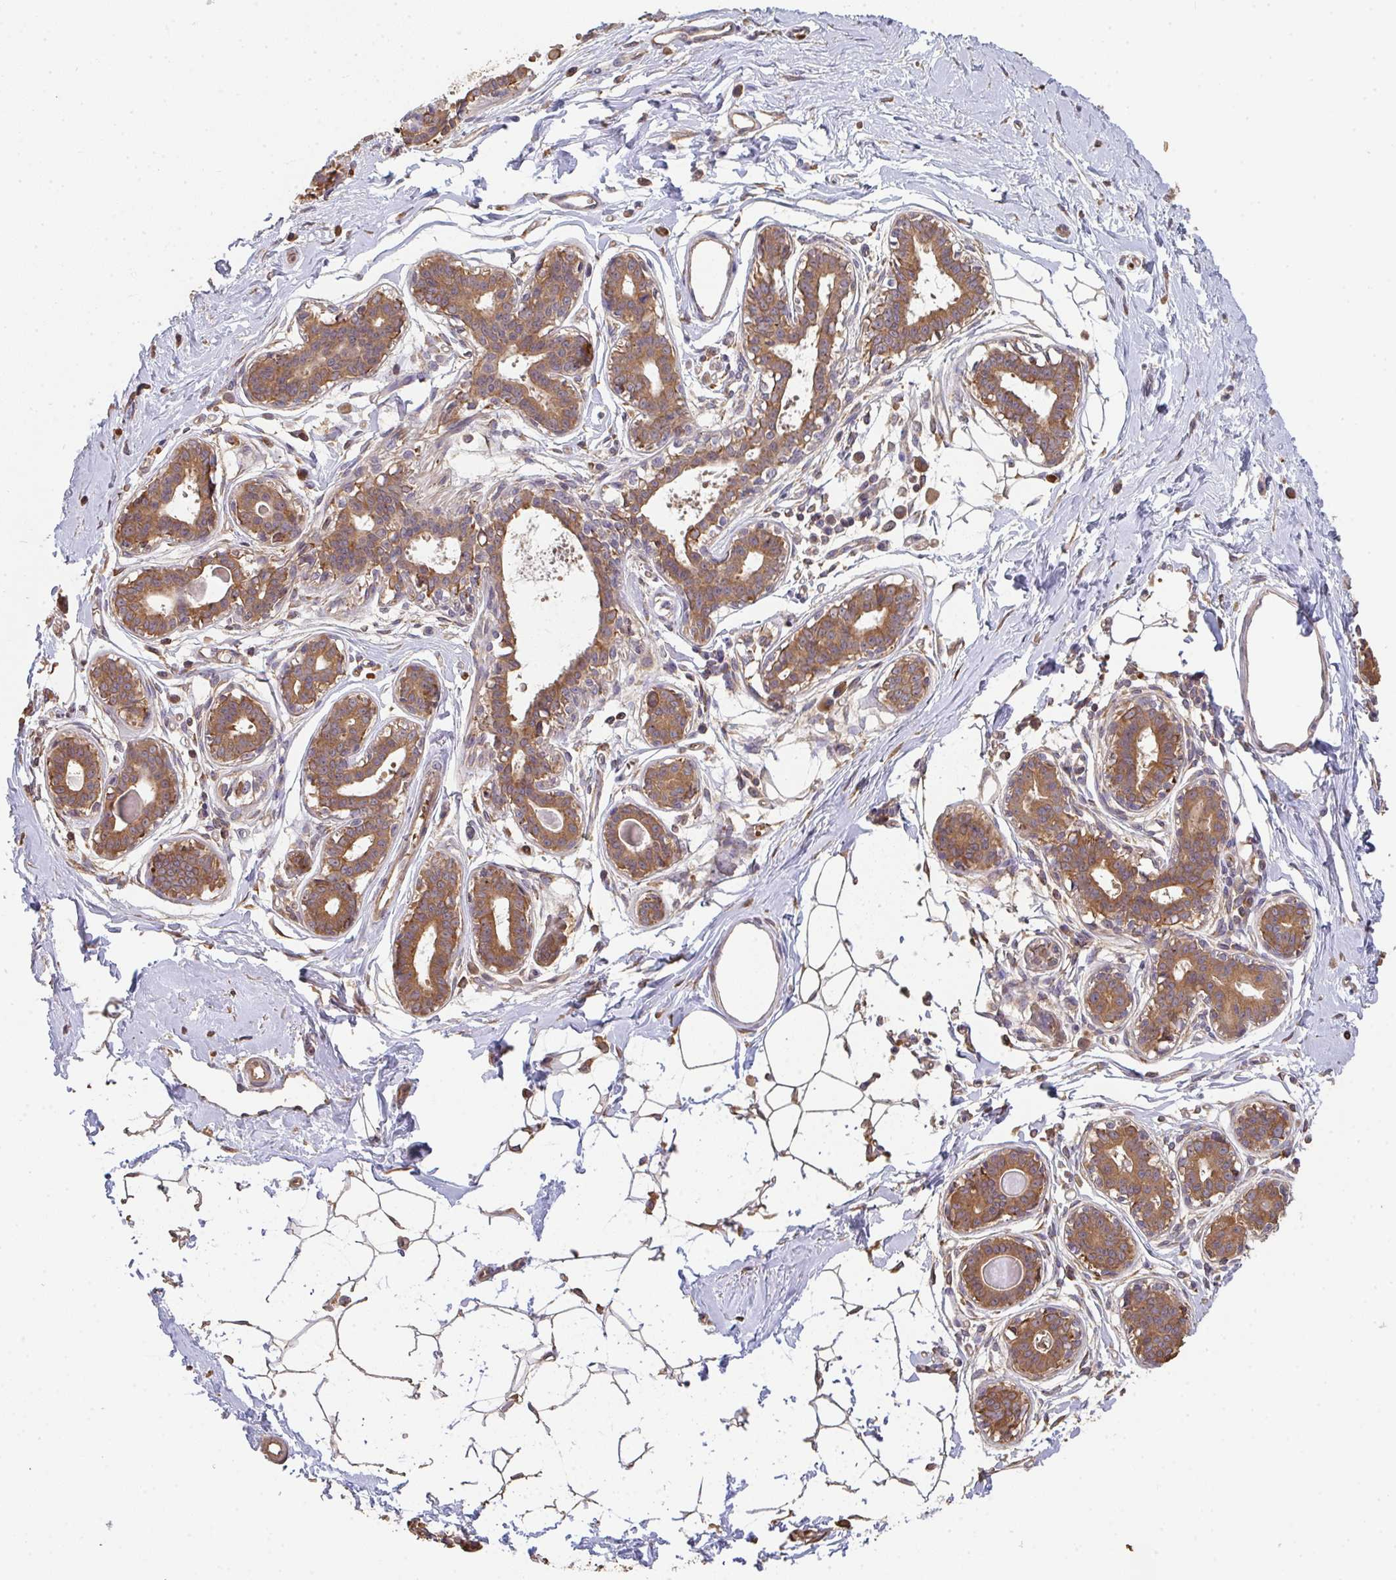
{"staining": {"intensity": "moderate", "quantity": ">75%", "location": "cytoplasmic/membranous"}, "tissue": "breast", "cell_type": "Adipocytes", "image_type": "normal", "snomed": [{"axis": "morphology", "description": "Normal tissue, NOS"}, {"axis": "topography", "description": "Breast"}], "caption": "IHC photomicrograph of normal breast stained for a protein (brown), which shows medium levels of moderate cytoplasmic/membranous positivity in approximately >75% of adipocytes.", "gene": "POLG", "patient": {"sex": "female", "age": 45}}